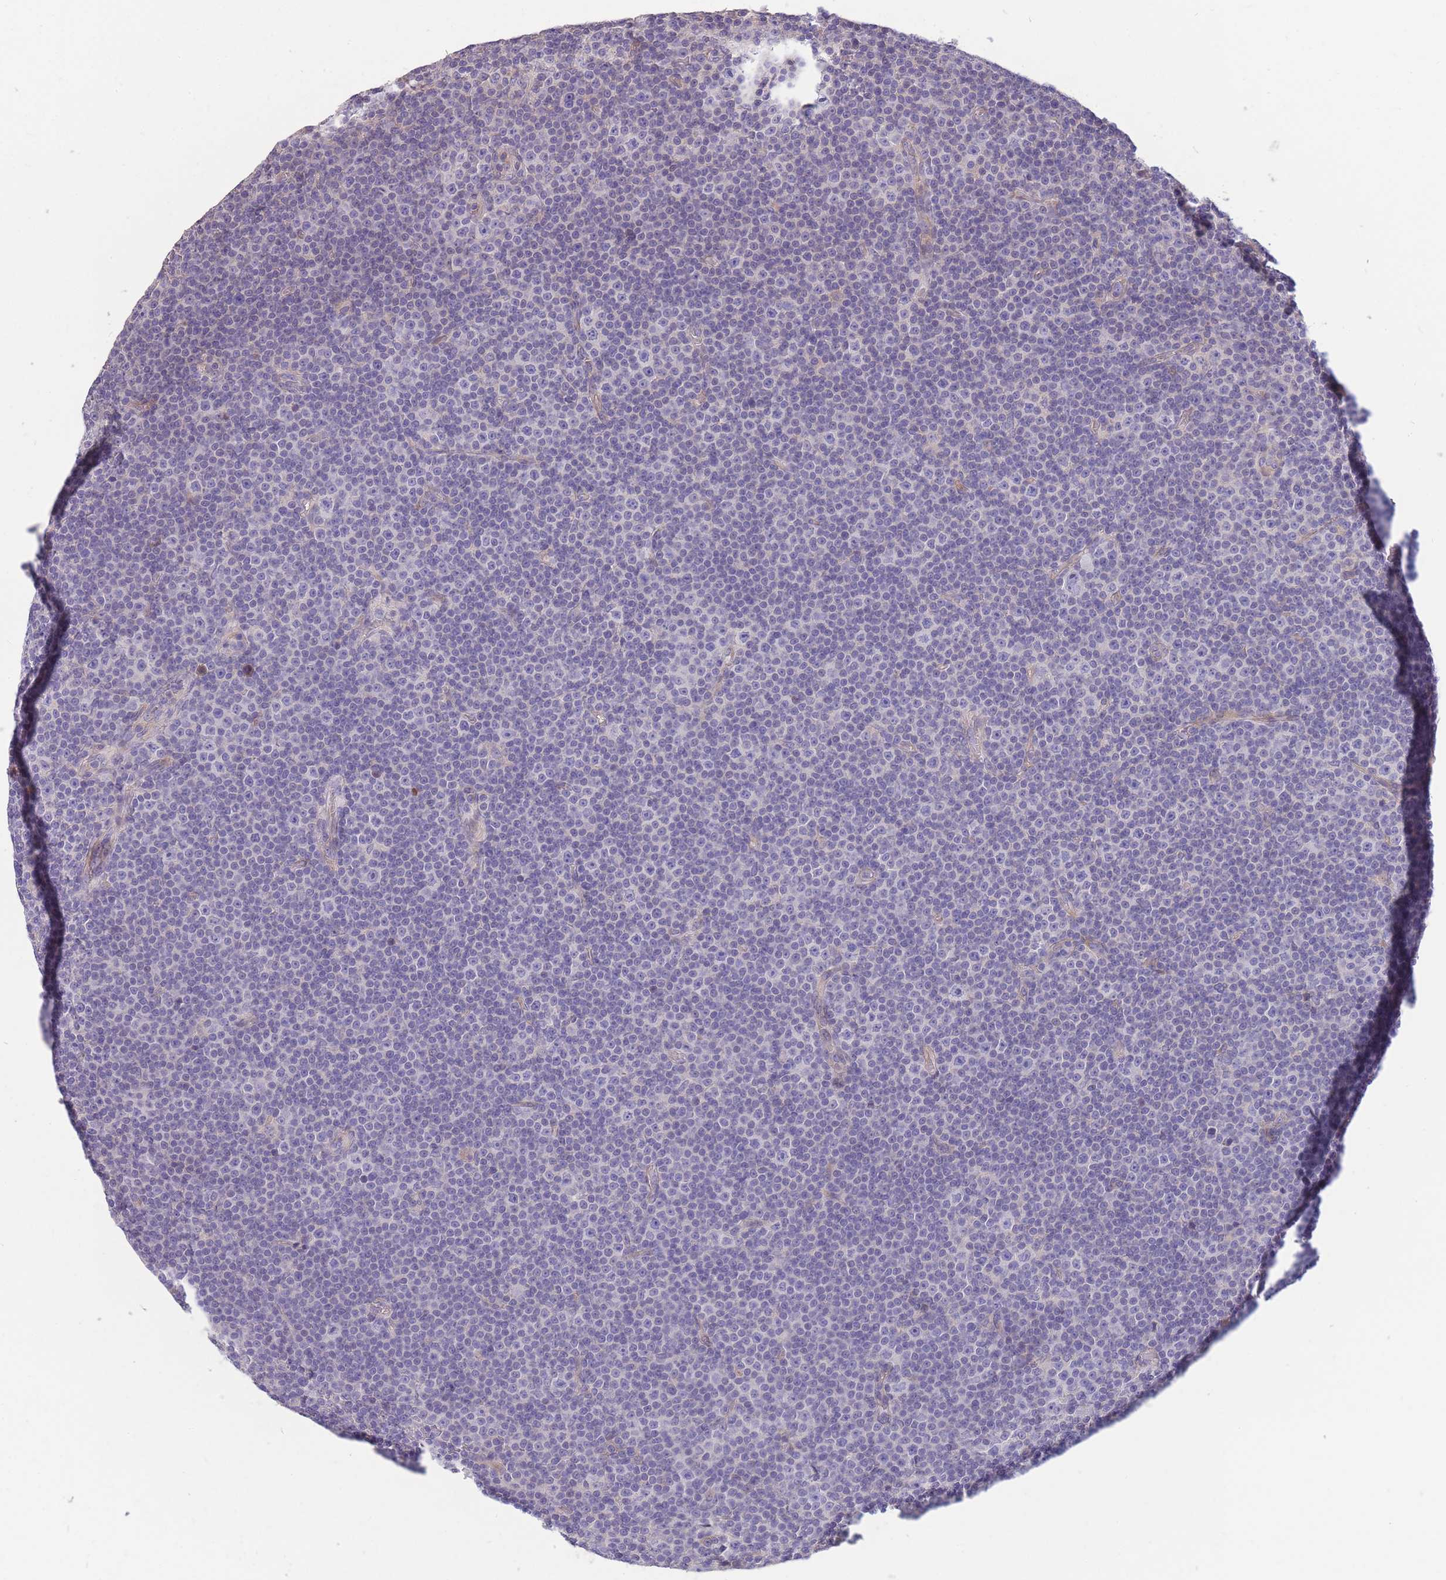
{"staining": {"intensity": "negative", "quantity": "none", "location": "none"}, "tissue": "lymphoma", "cell_type": "Tumor cells", "image_type": "cancer", "snomed": [{"axis": "morphology", "description": "Malignant lymphoma, non-Hodgkin's type, Low grade"}, {"axis": "topography", "description": "Lymph node"}], "caption": "The micrograph exhibits no significant expression in tumor cells of malignant lymphoma, non-Hodgkin's type (low-grade). (Brightfield microscopy of DAB immunohistochemistry at high magnification).", "gene": "OR5T1", "patient": {"sex": "female", "age": 67}}